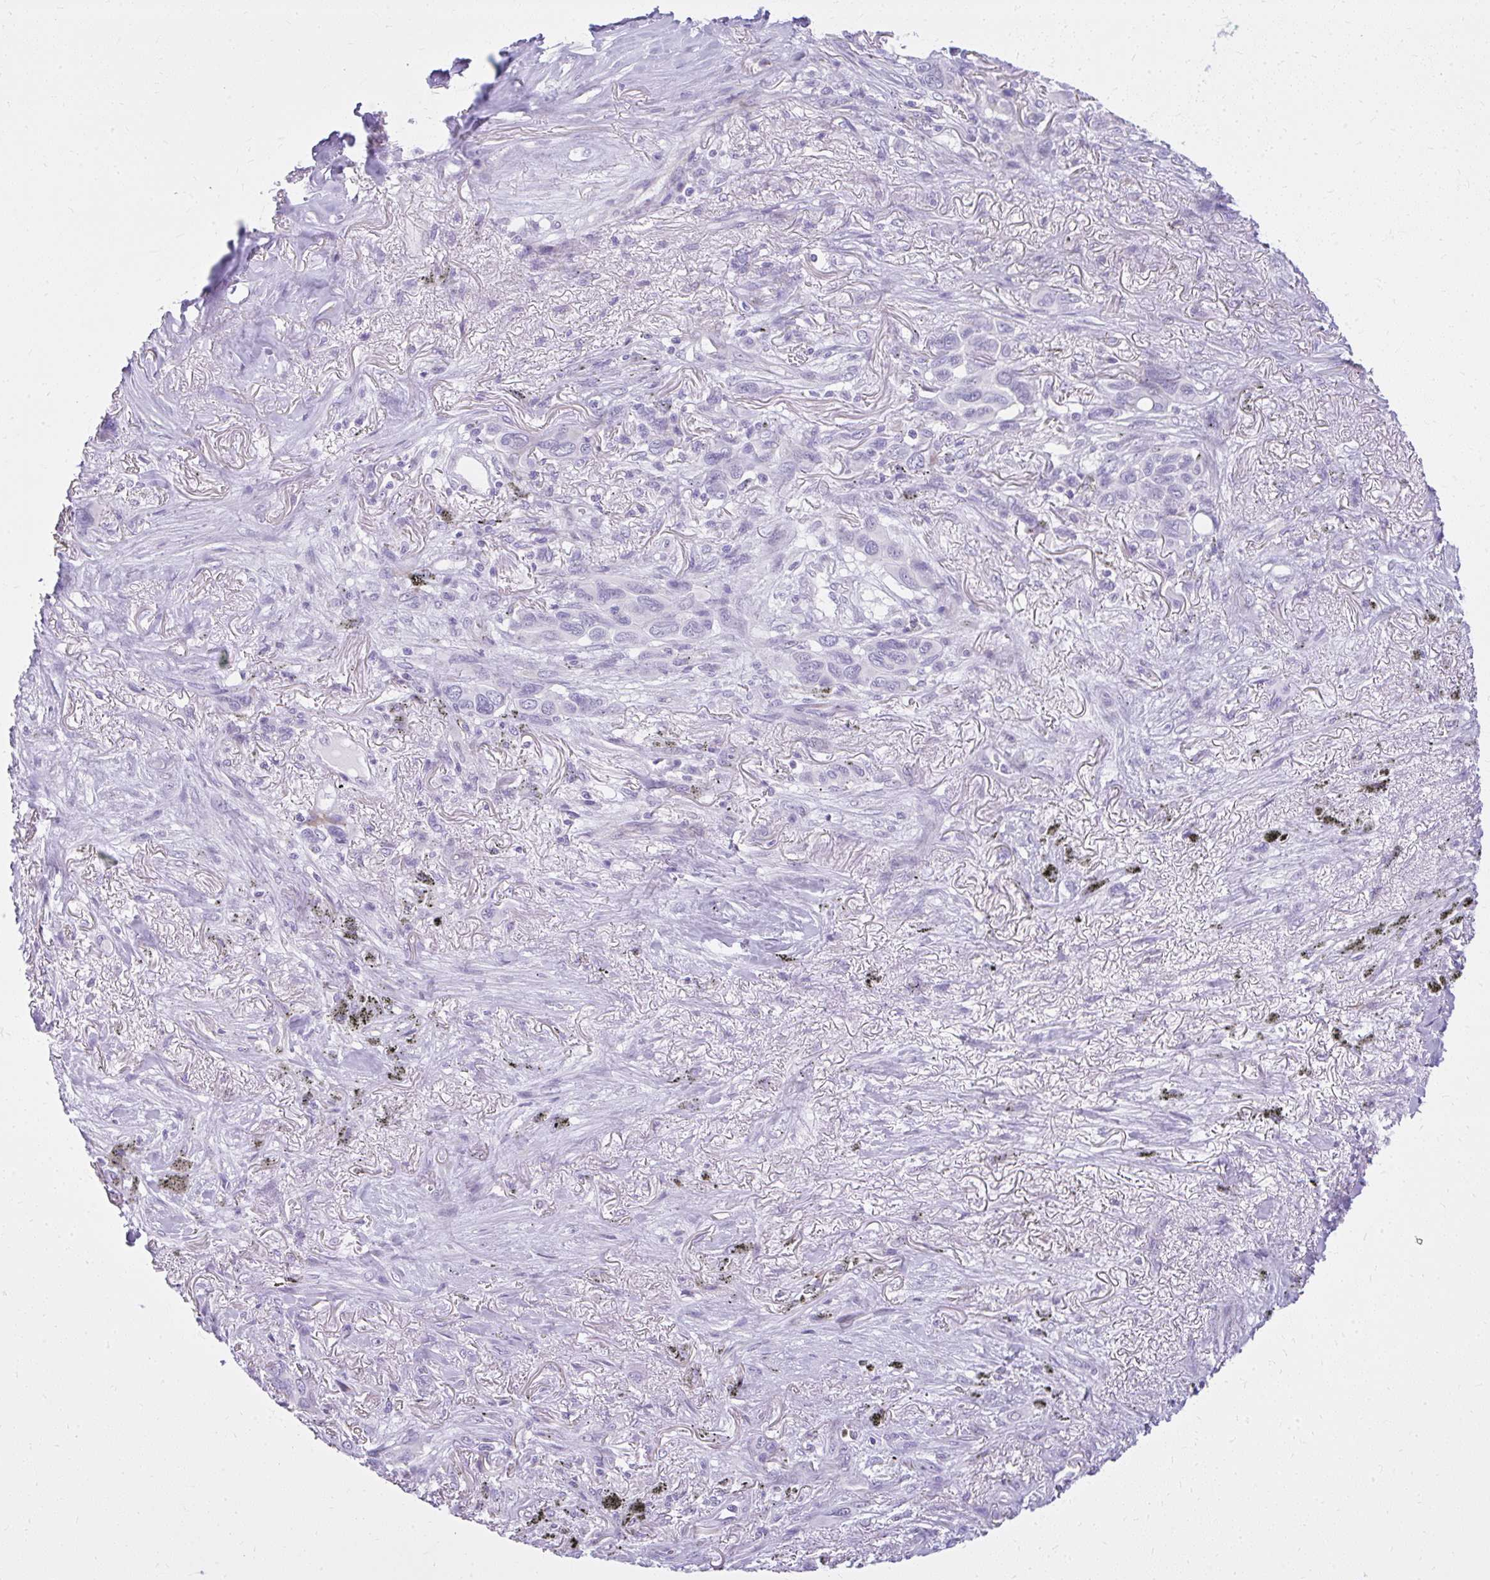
{"staining": {"intensity": "negative", "quantity": "none", "location": "none"}, "tissue": "melanoma", "cell_type": "Tumor cells", "image_type": "cancer", "snomed": [{"axis": "morphology", "description": "Malignant melanoma, Metastatic site"}, {"axis": "topography", "description": "Lung"}], "caption": "Immunohistochemical staining of malignant melanoma (metastatic site) reveals no significant staining in tumor cells.", "gene": "PRAP1", "patient": {"sex": "male", "age": 48}}